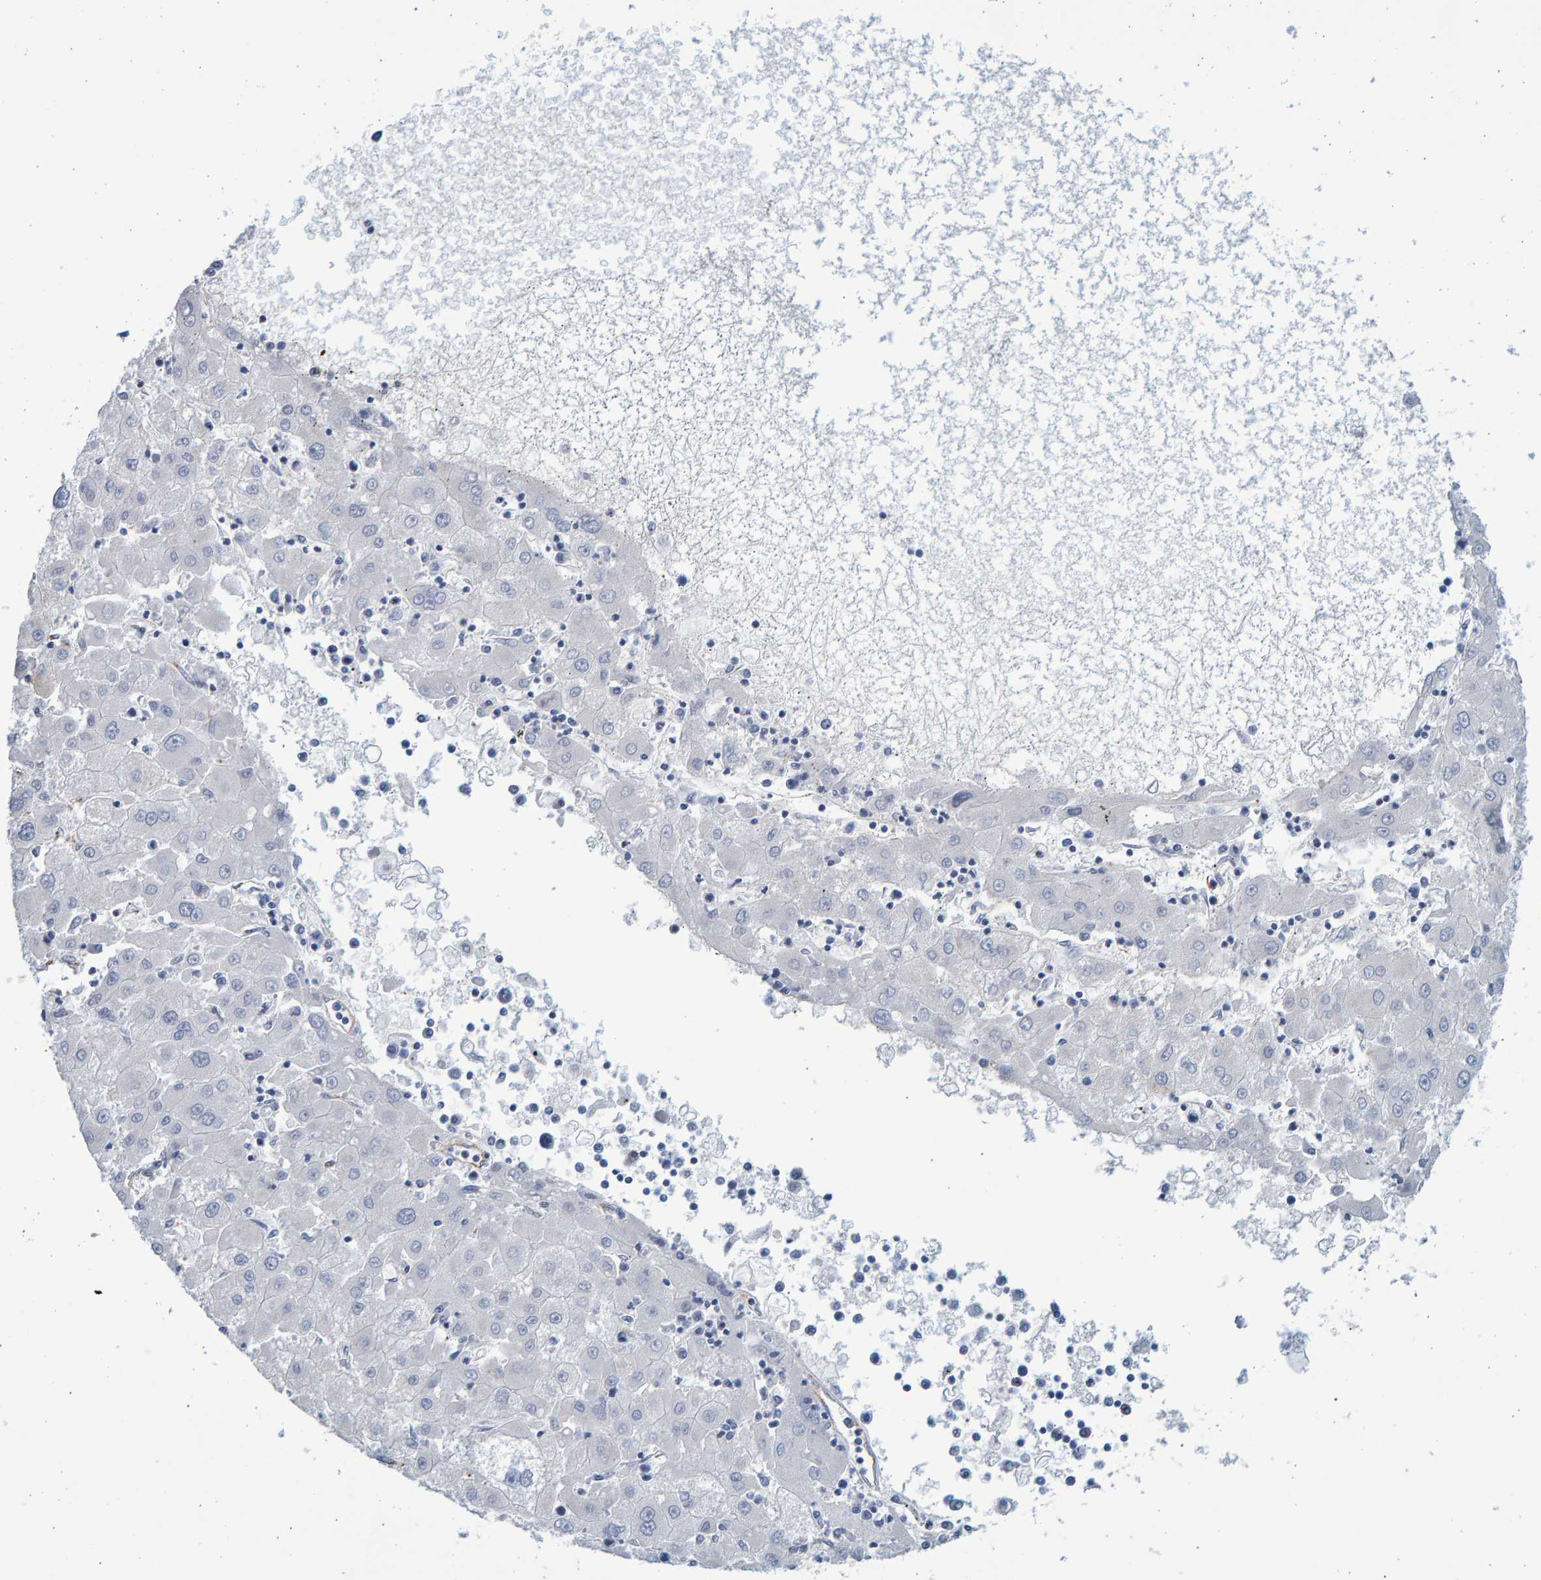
{"staining": {"intensity": "negative", "quantity": "none", "location": "none"}, "tissue": "liver cancer", "cell_type": "Tumor cells", "image_type": "cancer", "snomed": [{"axis": "morphology", "description": "Carcinoma, Hepatocellular, NOS"}, {"axis": "topography", "description": "Liver"}], "caption": "There is no significant positivity in tumor cells of liver cancer.", "gene": "SLC34A3", "patient": {"sex": "male", "age": 72}}